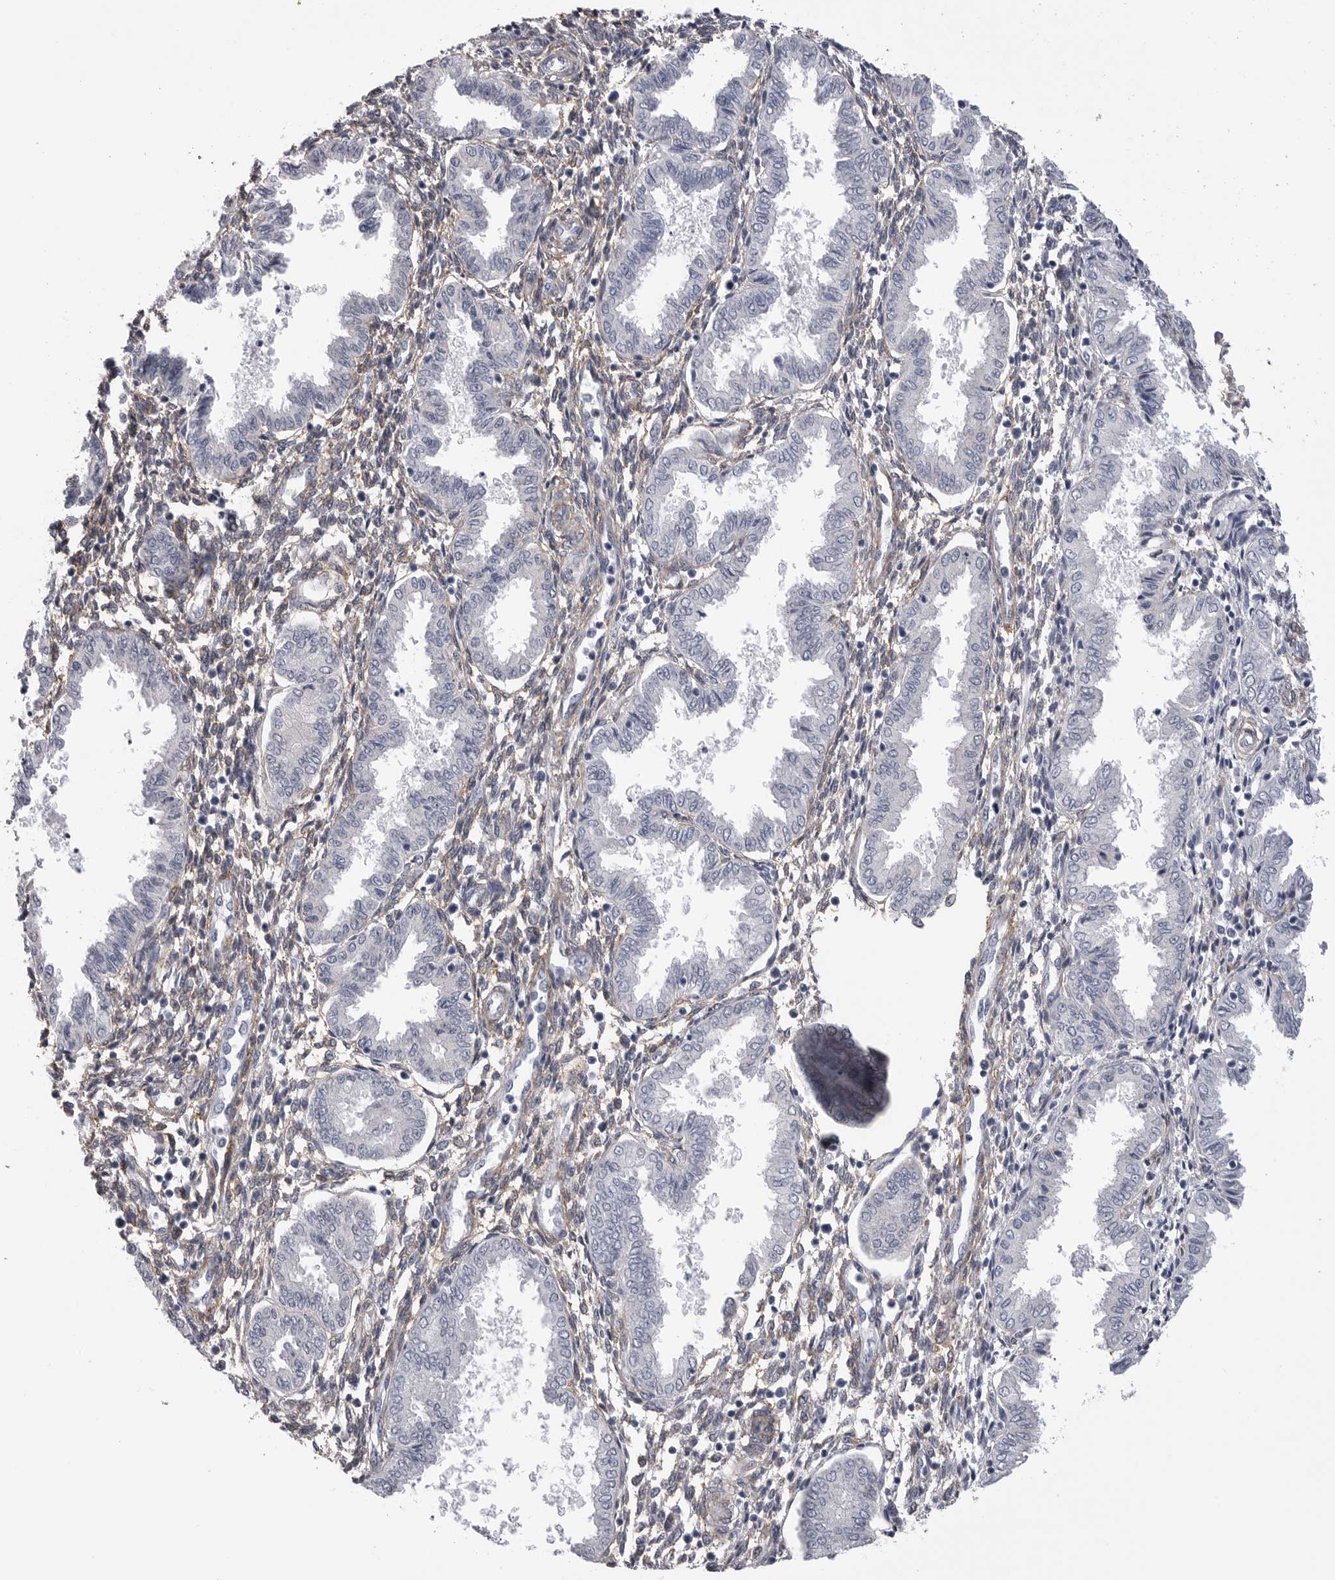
{"staining": {"intensity": "weak", "quantity": "25%-75%", "location": "cytoplasmic/membranous"}, "tissue": "endometrium", "cell_type": "Cells in endometrial stroma", "image_type": "normal", "snomed": [{"axis": "morphology", "description": "Normal tissue, NOS"}, {"axis": "topography", "description": "Endometrium"}], "caption": "Weak cytoplasmic/membranous positivity for a protein is appreciated in about 25%-75% of cells in endometrial stroma of benign endometrium using immunohistochemistry (IHC).", "gene": "AKAP12", "patient": {"sex": "female", "age": 33}}